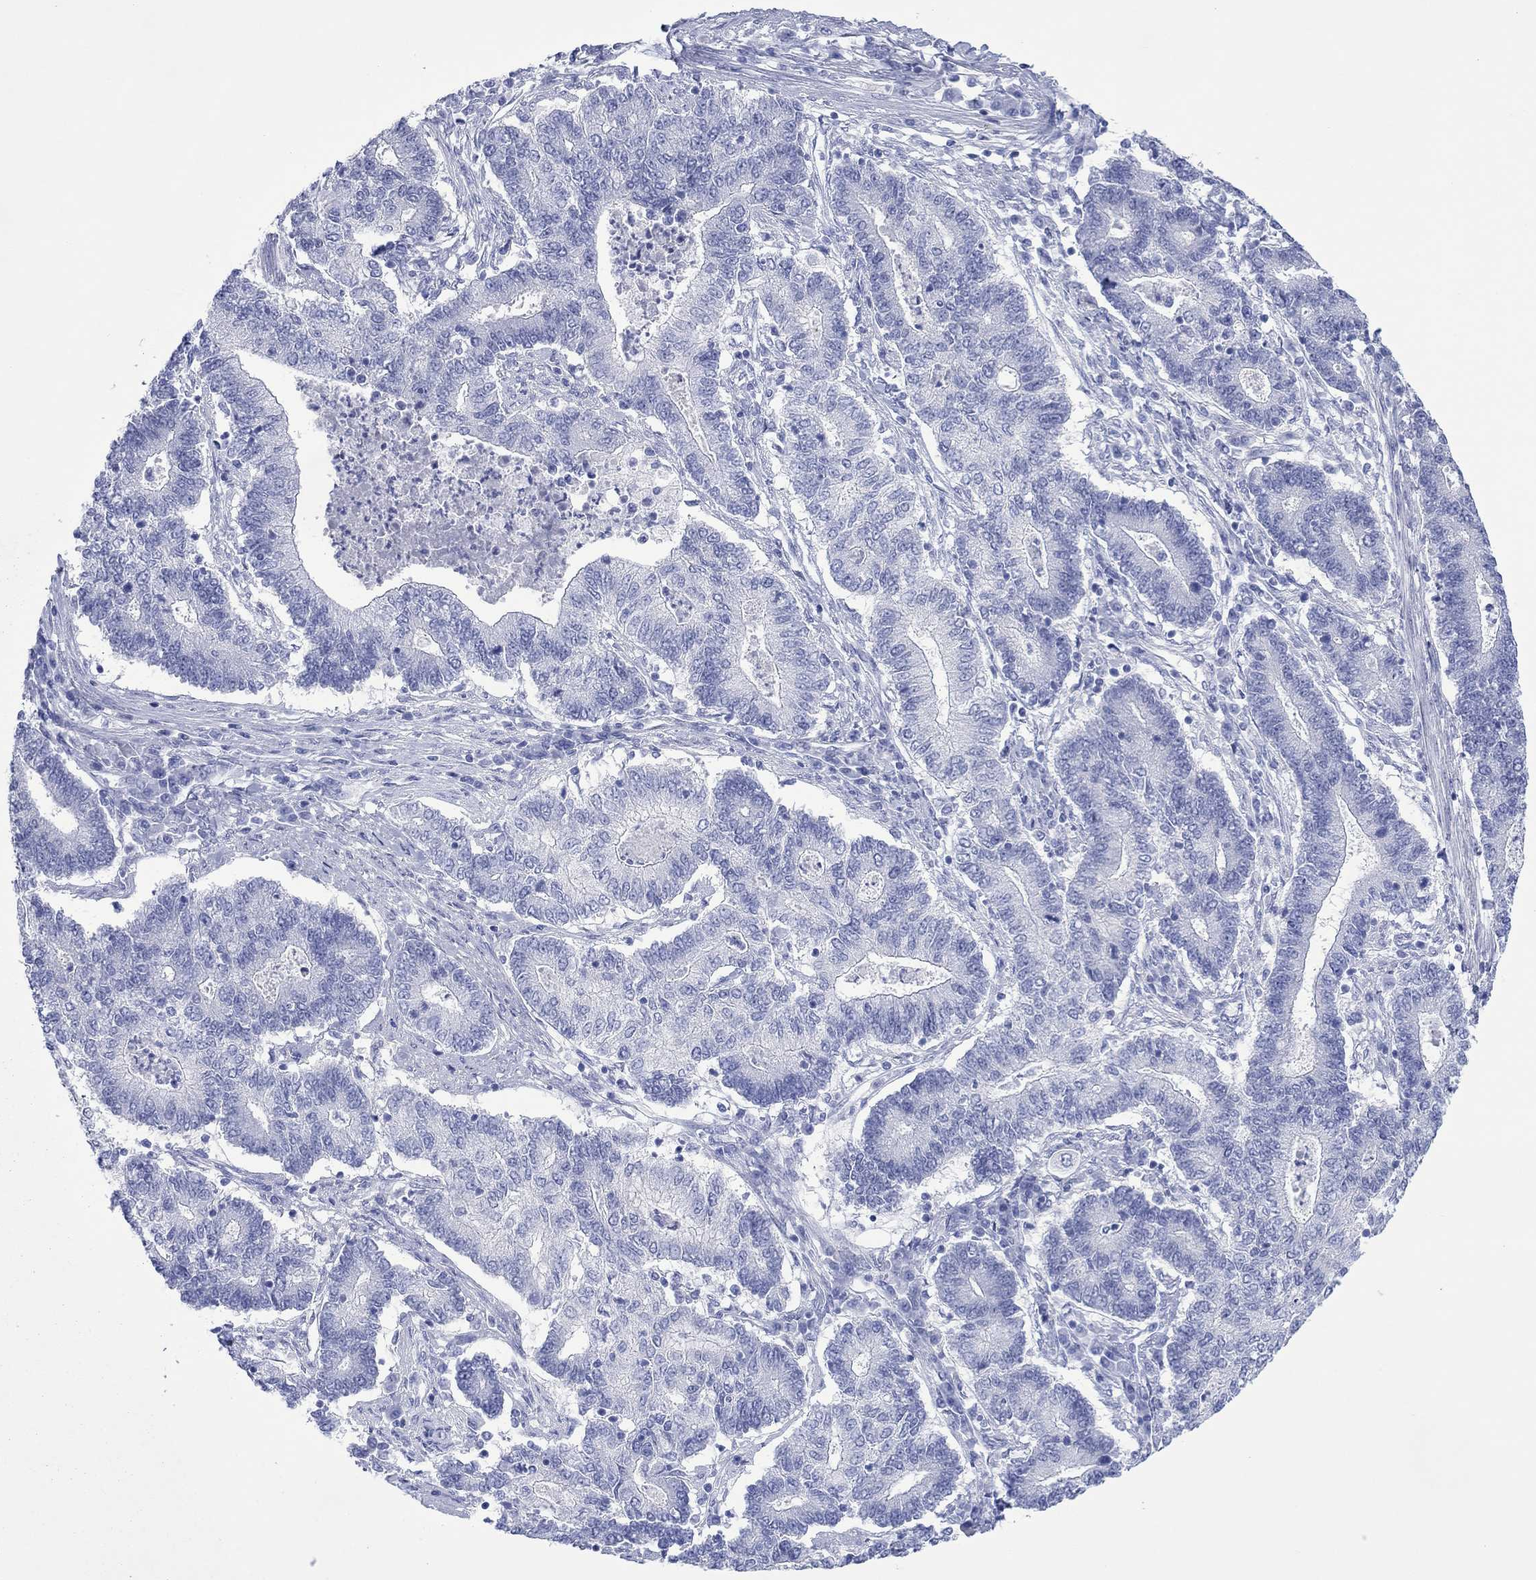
{"staining": {"intensity": "negative", "quantity": "none", "location": "none"}, "tissue": "endometrial cancer", "cell_type": "Tumor cells", "image_type": "cancer", "snomed": [{"axis": "morphology", "description": "Adenocarcinoma, NOS"}, {"axis": "topography", "description": "Uterus"}, {"axis": "topography", "description": "Endometrium"}], "caption": "Endometrial cancer stained for a protein using immunohistochemistry displays no staining tumor cells.", "gene": "MLANA", "patient": {"sex": "female", "age": 54}}